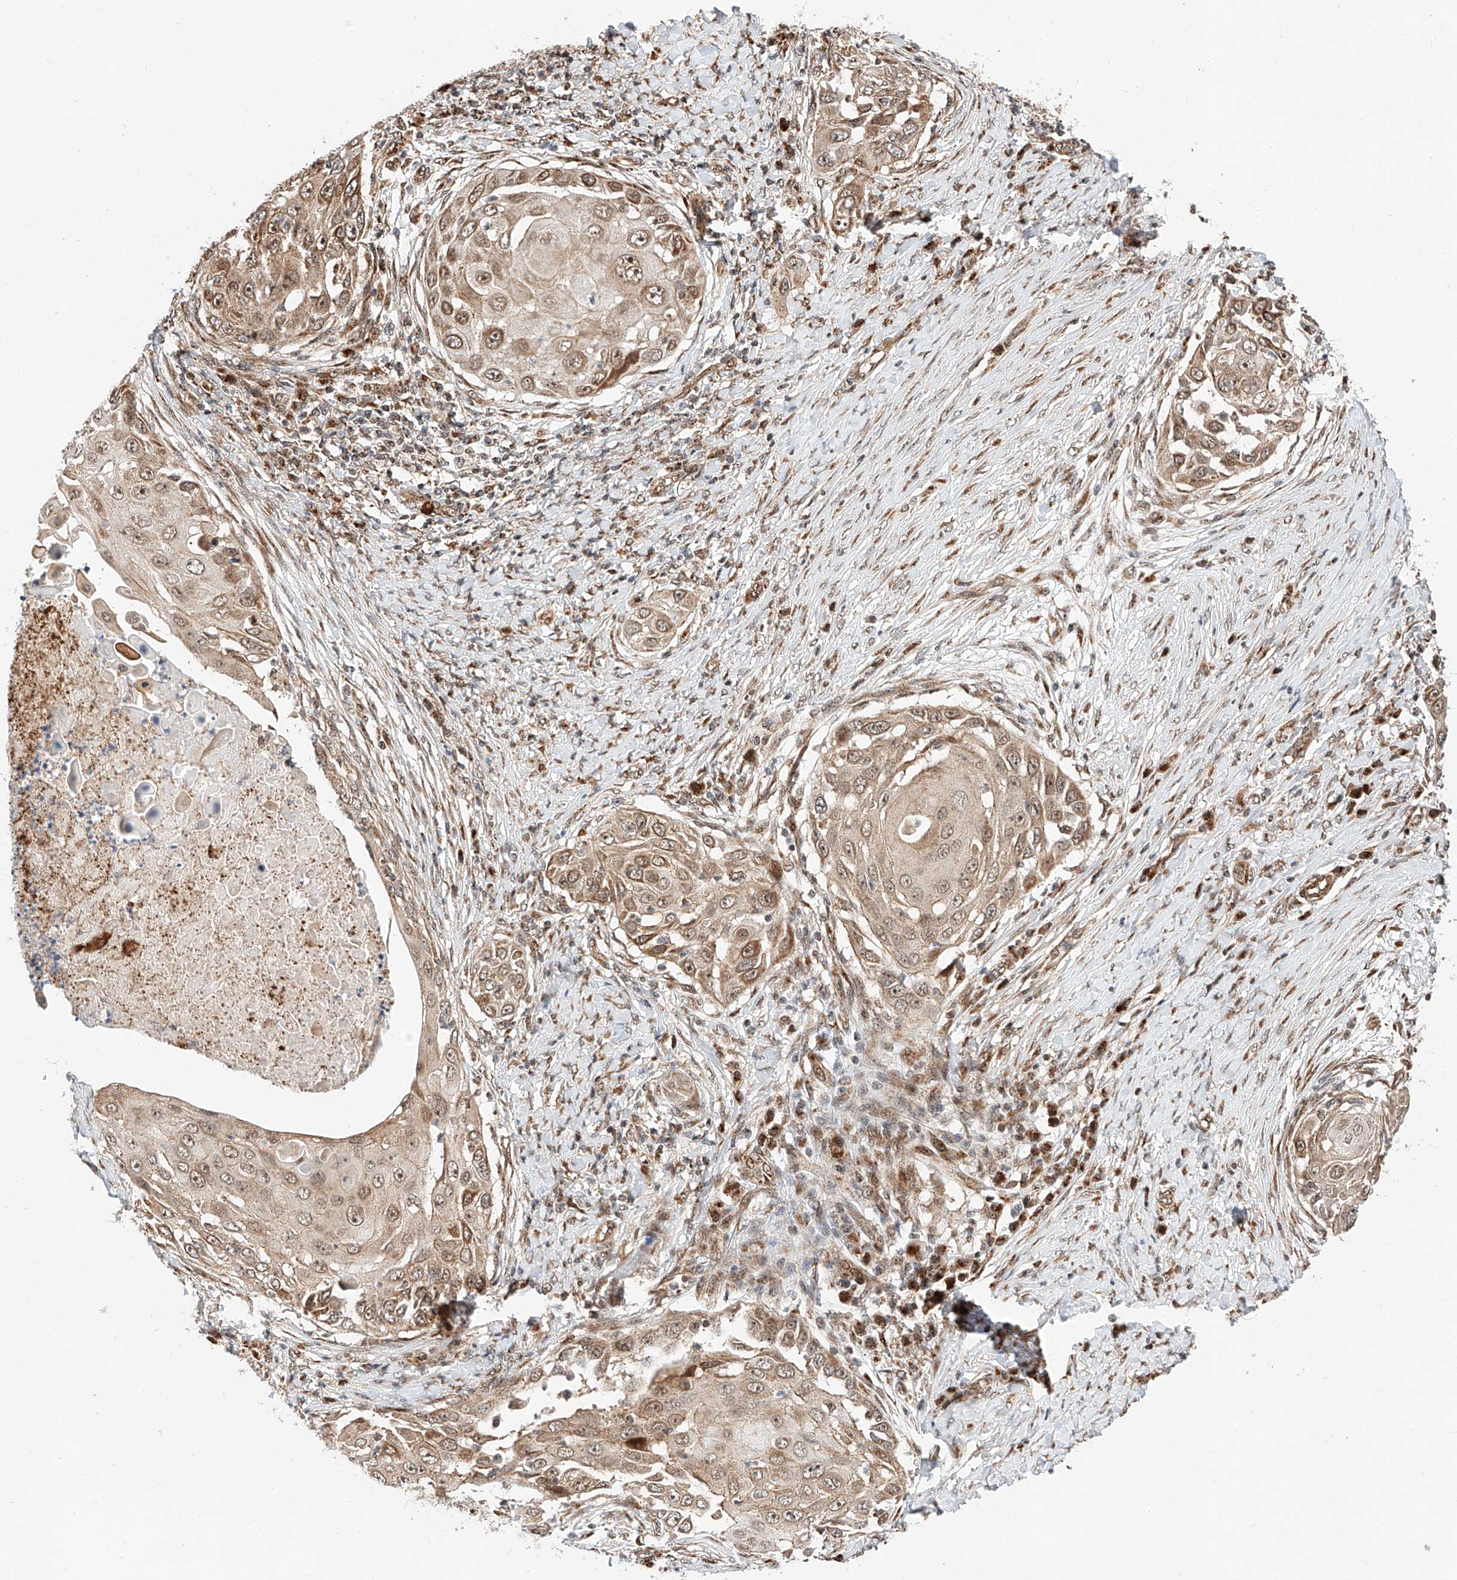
{"staining": {"intensity": "moderate", "quantity": ">75%", "location": "cytoplasmic/membranous,nuclear"}, "tissue": "skin cancer", "cell_type": "Tumor cells", "image_type": "cancer", "snomed": [{"axis": "morphology", "description": "Squamous cell carcinoma, NOS"}, {"axis": "topography", "description": "Skin"}], "caption": "A high-resolution photomicrograph shows IHC staining of skin squamous cell carcinoma, which demonstrates moderate cytoplasmic/membranous and nuclear staining in approximately >75% of tumor cells.", "gene": "THTPA", "patient": {"sex": "female", "age": 44}}